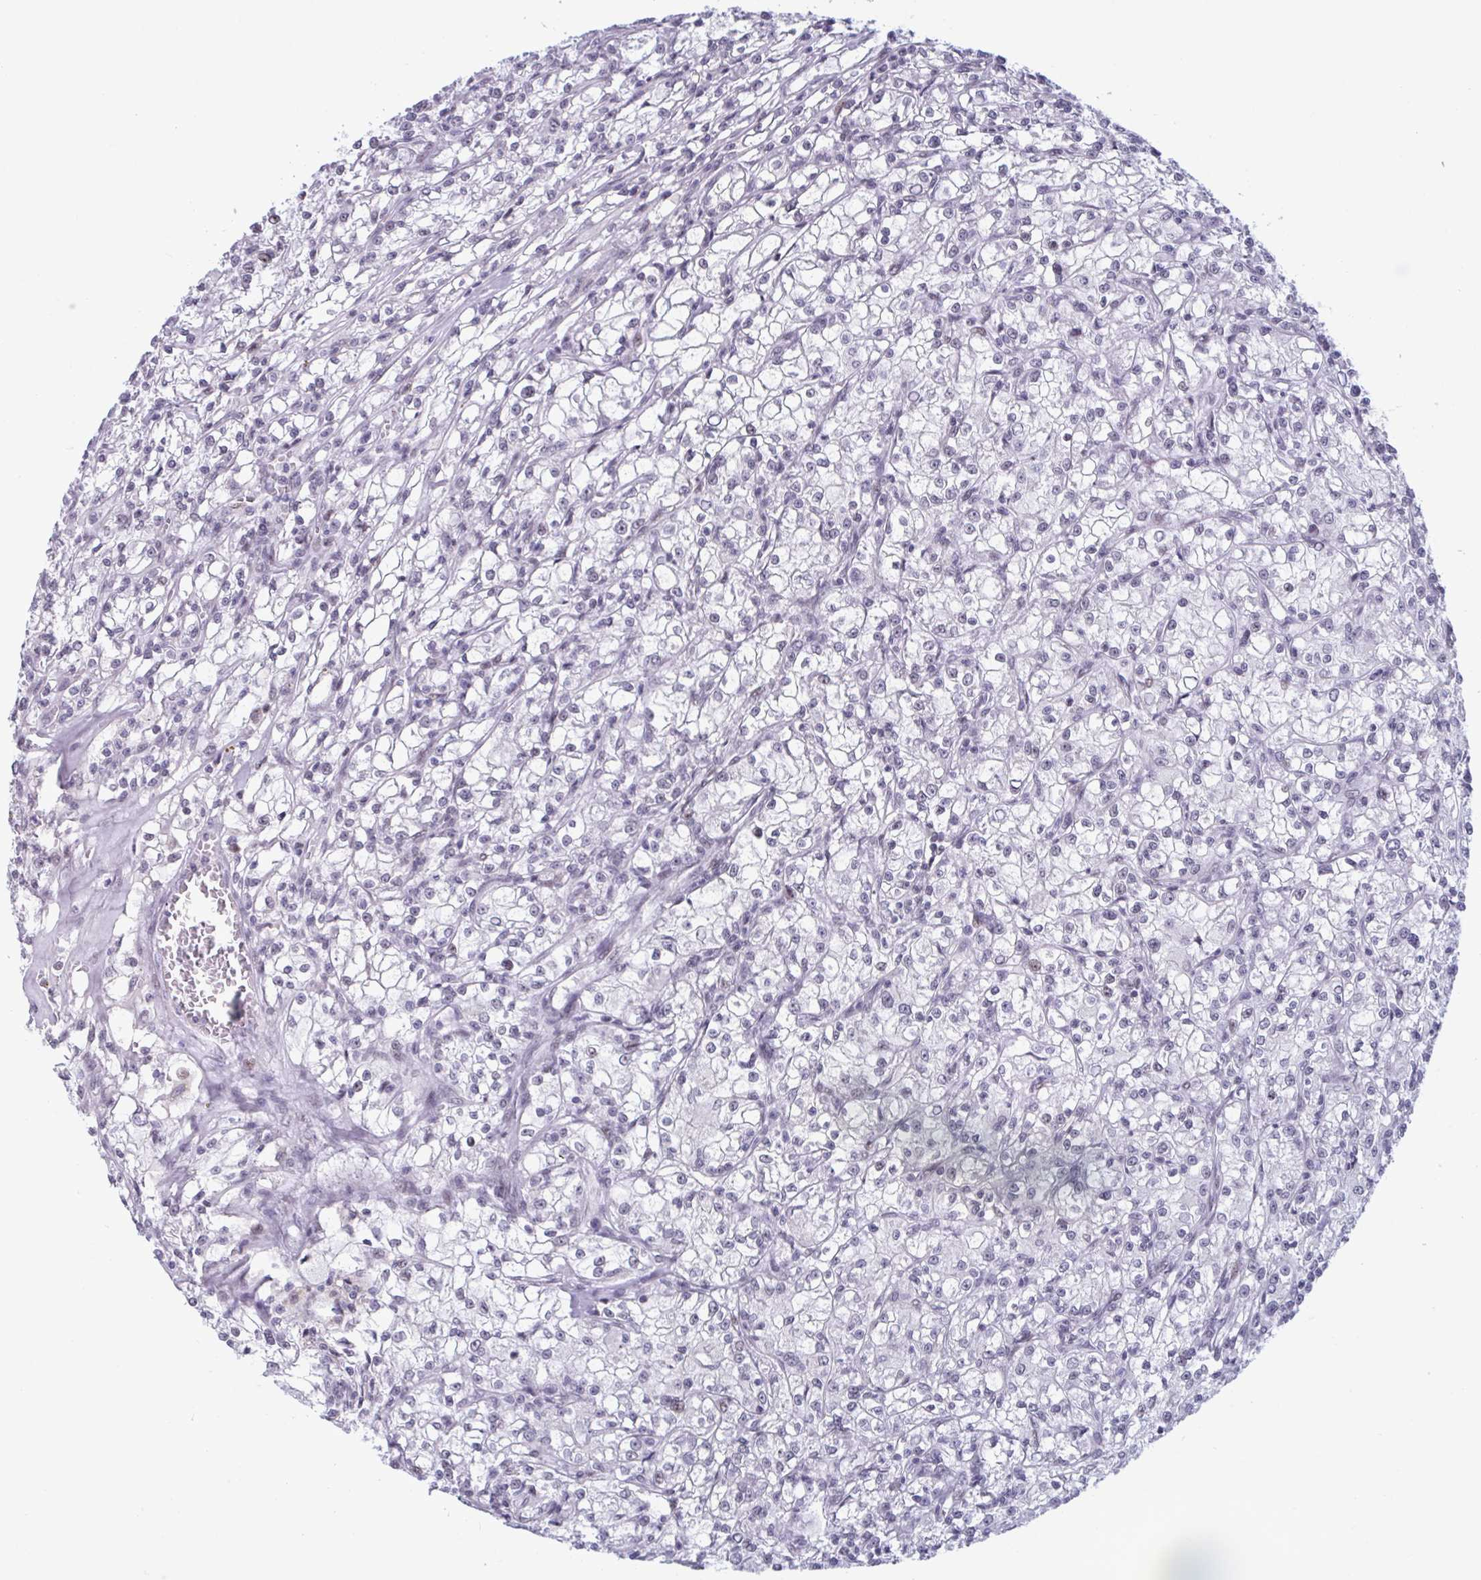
{"staining": {"intensity": "negative", "quantity": "none", "location": "none"}, "tissue": "renal cancer", "cell_type": "Tumor cells", "image_type": "cancer", "snomed": [{"axis": "morphology", "description": "Adenocarcinoma, NOS"}, {"axis": "topography", "description": "Kidney"}], "caption": "Tumor cells are negative for brown protein staining in renal cancer (adenocarcinoma).", "gene": "HSD17B6", "patient": {"sex": "female", "age": 59}}